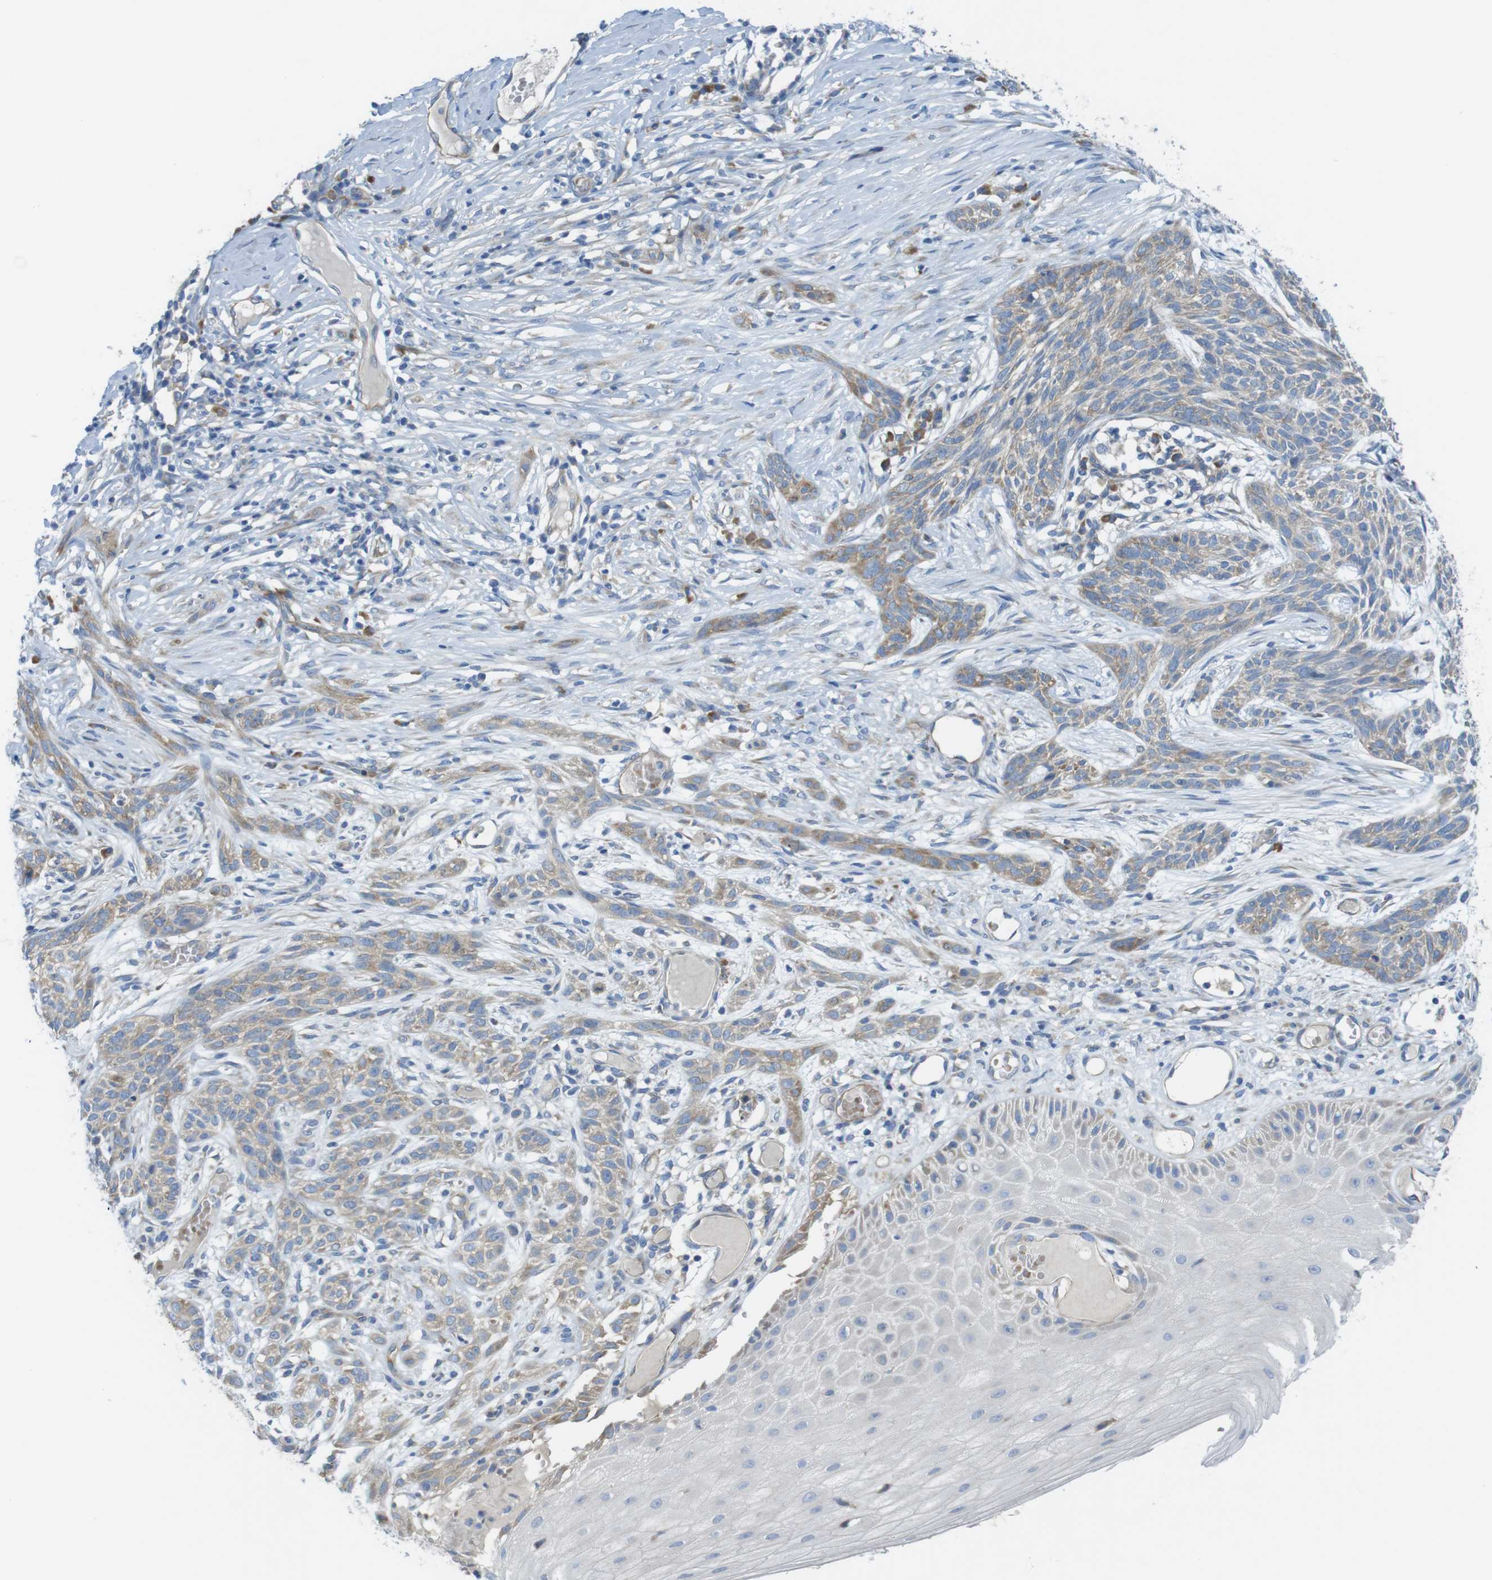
{"staining": {"intensity": "weak", "quantity": ">75%", "location": "cytoplasmic/membranous"}, "tissue": "skin cancer", "cell_type": "Tumor cells", "image_type": "cancer", "snomed": [{"axis": "morphology", "description": "Basal cell carcinoma"}, {"axis": "topography", "description": "Skin"}], "caption": "A low amount of weak cytoplasmic/membranous staining is seen in approximately >75% of tumor cells in basal cell carcinoma (skin) tissue.", "gene": "TMEM234", "patient": {"sex": "female", "age": 59}}